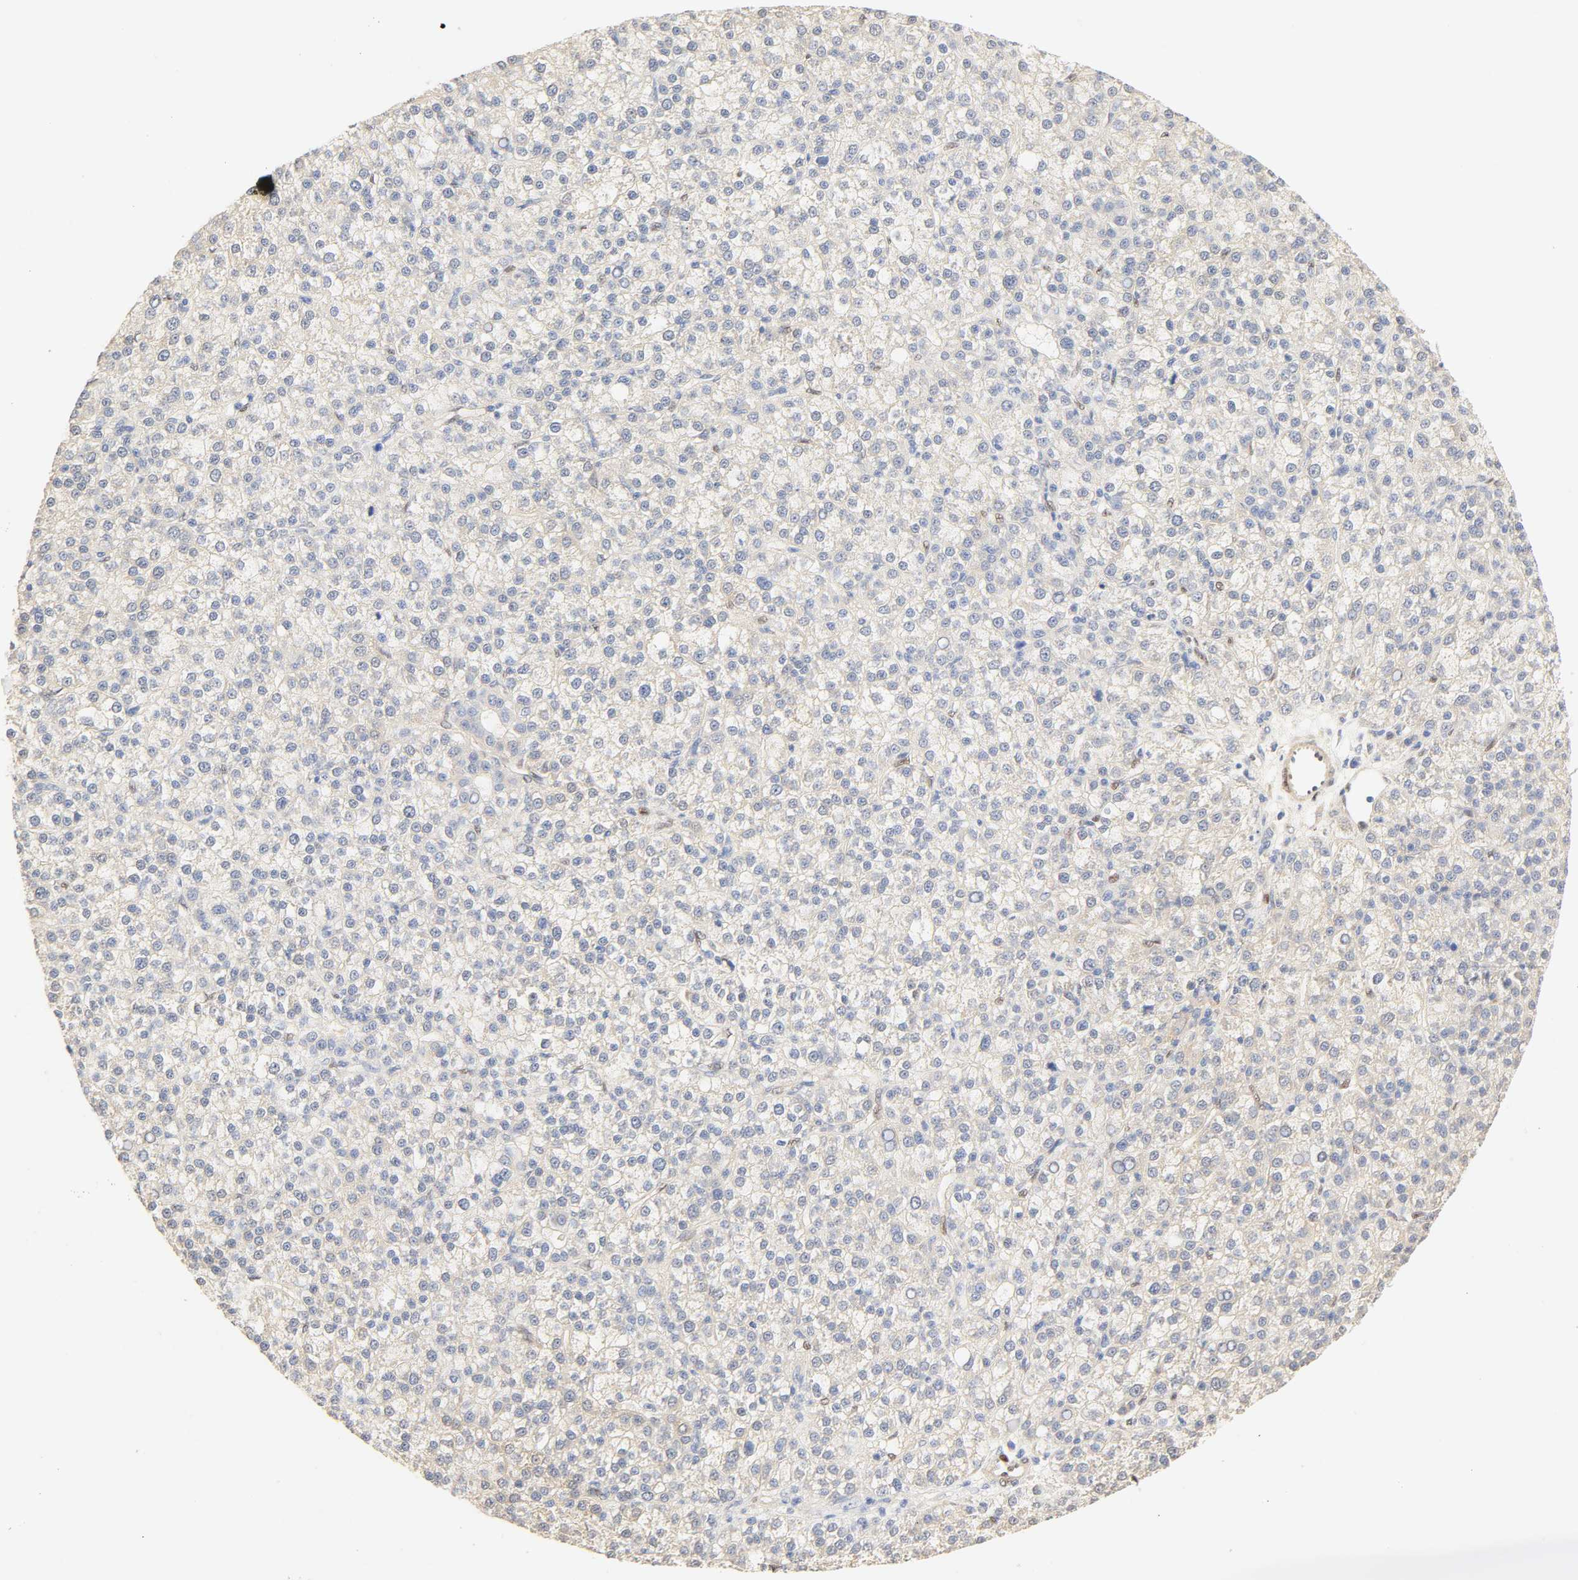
{"staining": {"intensity": "negative", "quantity": "none", "location": "none"}, "tissue": "liver cancer", "cell_type": "Tumor cells", "image_type": "cancer", "snomed": [{"axis": "morphology", "description": "Carcinoma, Hepatocellular, NOS"}, {"axis": "topography", "description": "Liver"}], "caption": "Photomicrograph shows no significant protein expression in tumor cells of liver cancer.", "gene": "BORCS8-MEF2B", "patient": {"sex": "female", "age": 58}}